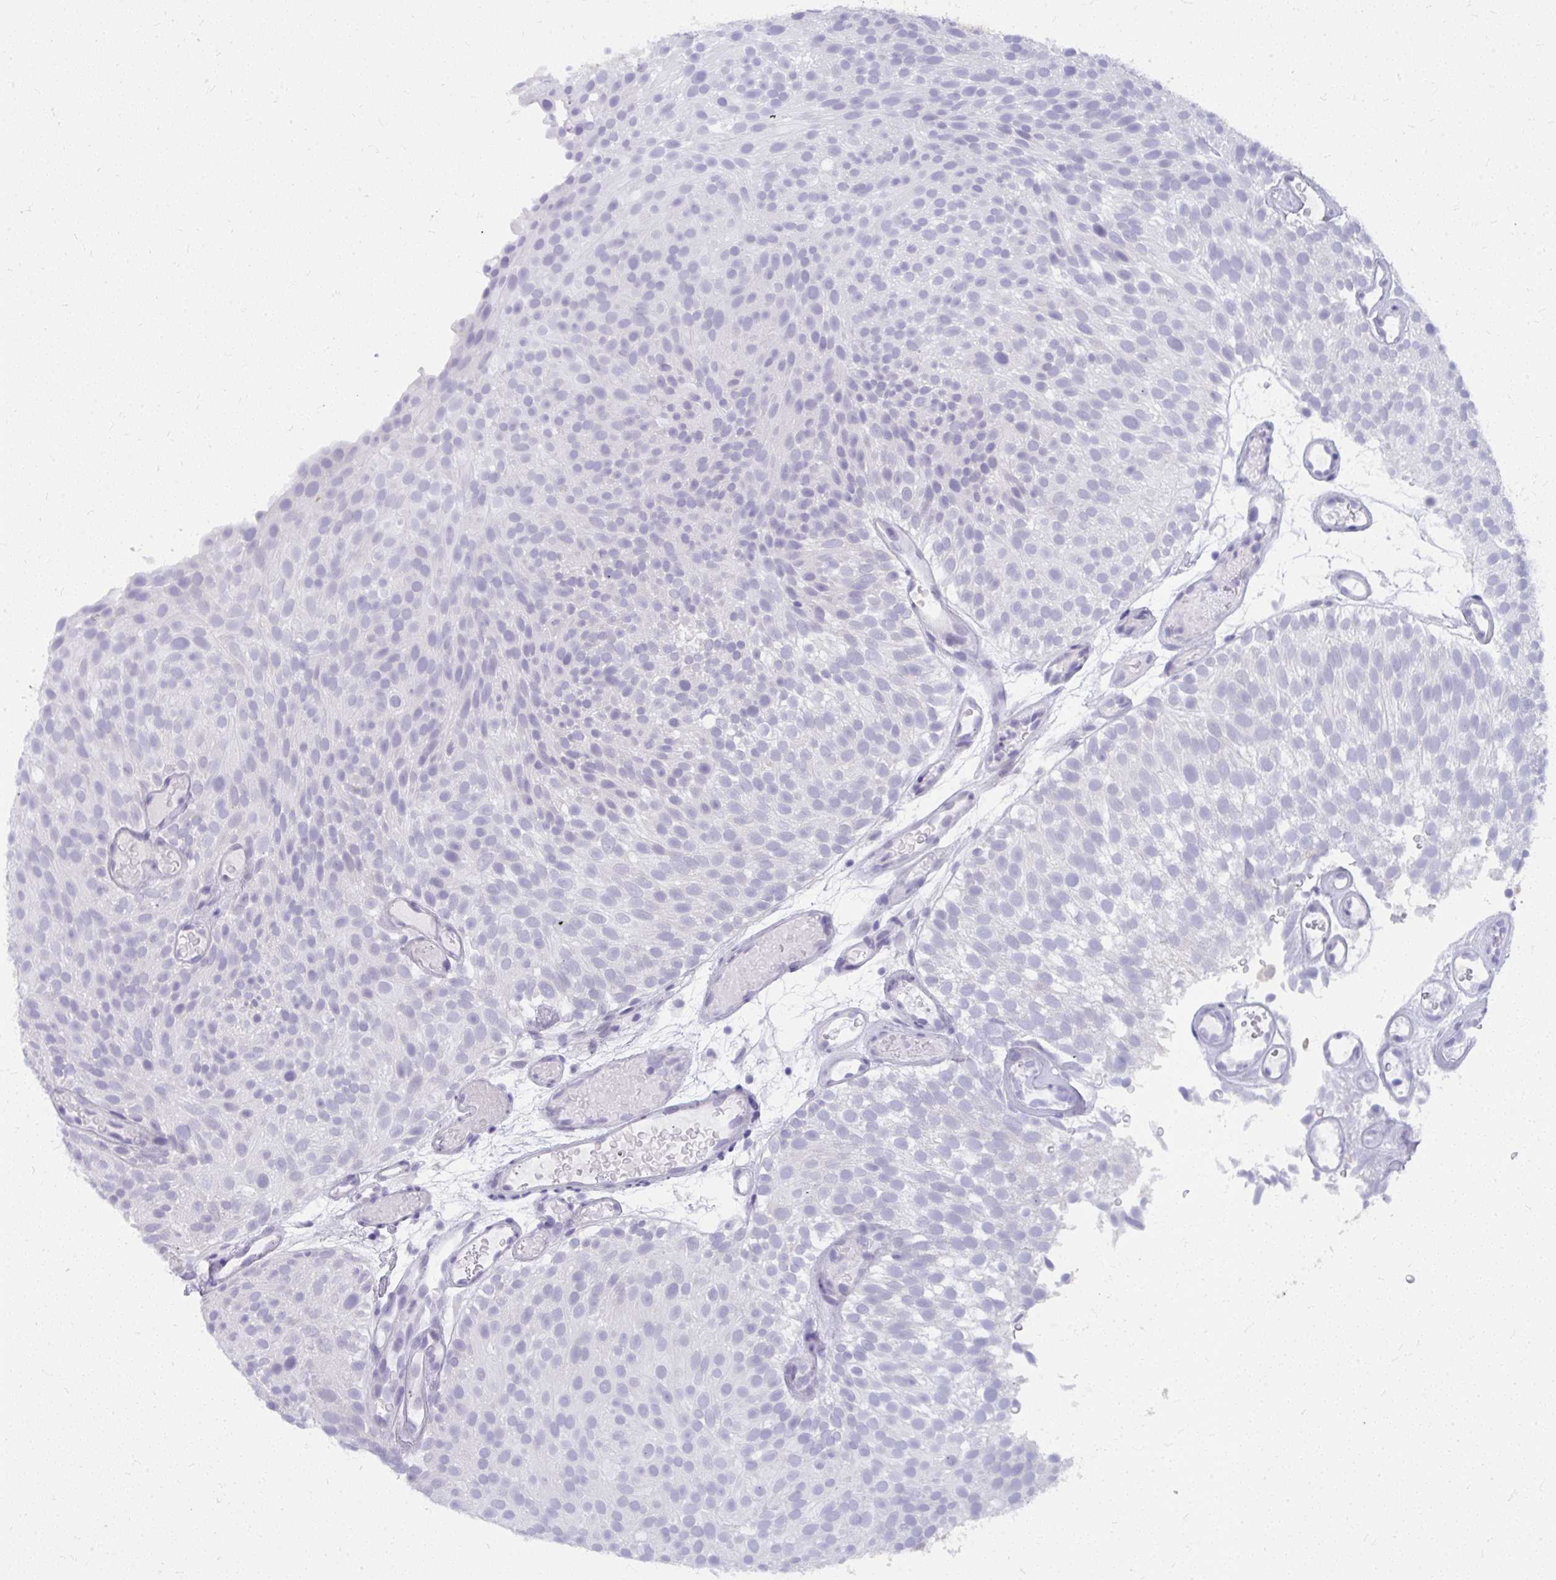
{"staining": {"intensity": "weak", "quantity": "<25%", "location": "cytoplasmic/membranous"}, "tissue": "urothelial cancer", "cell_type": "Tumor cells", "image_type": "cancer", "snomed": [{"axis": "morphology", "description": "Urothelial carcinoma, Low grade"}, {"axis": "topography", "description": "Urinary bladder"}], "caption": "Micrograph shows no significant protein expression in tumor cells of low-grade urothelial carcinoma.", "gene": "UGT3A2", "patient": {"sex": "male", "age": 78}}